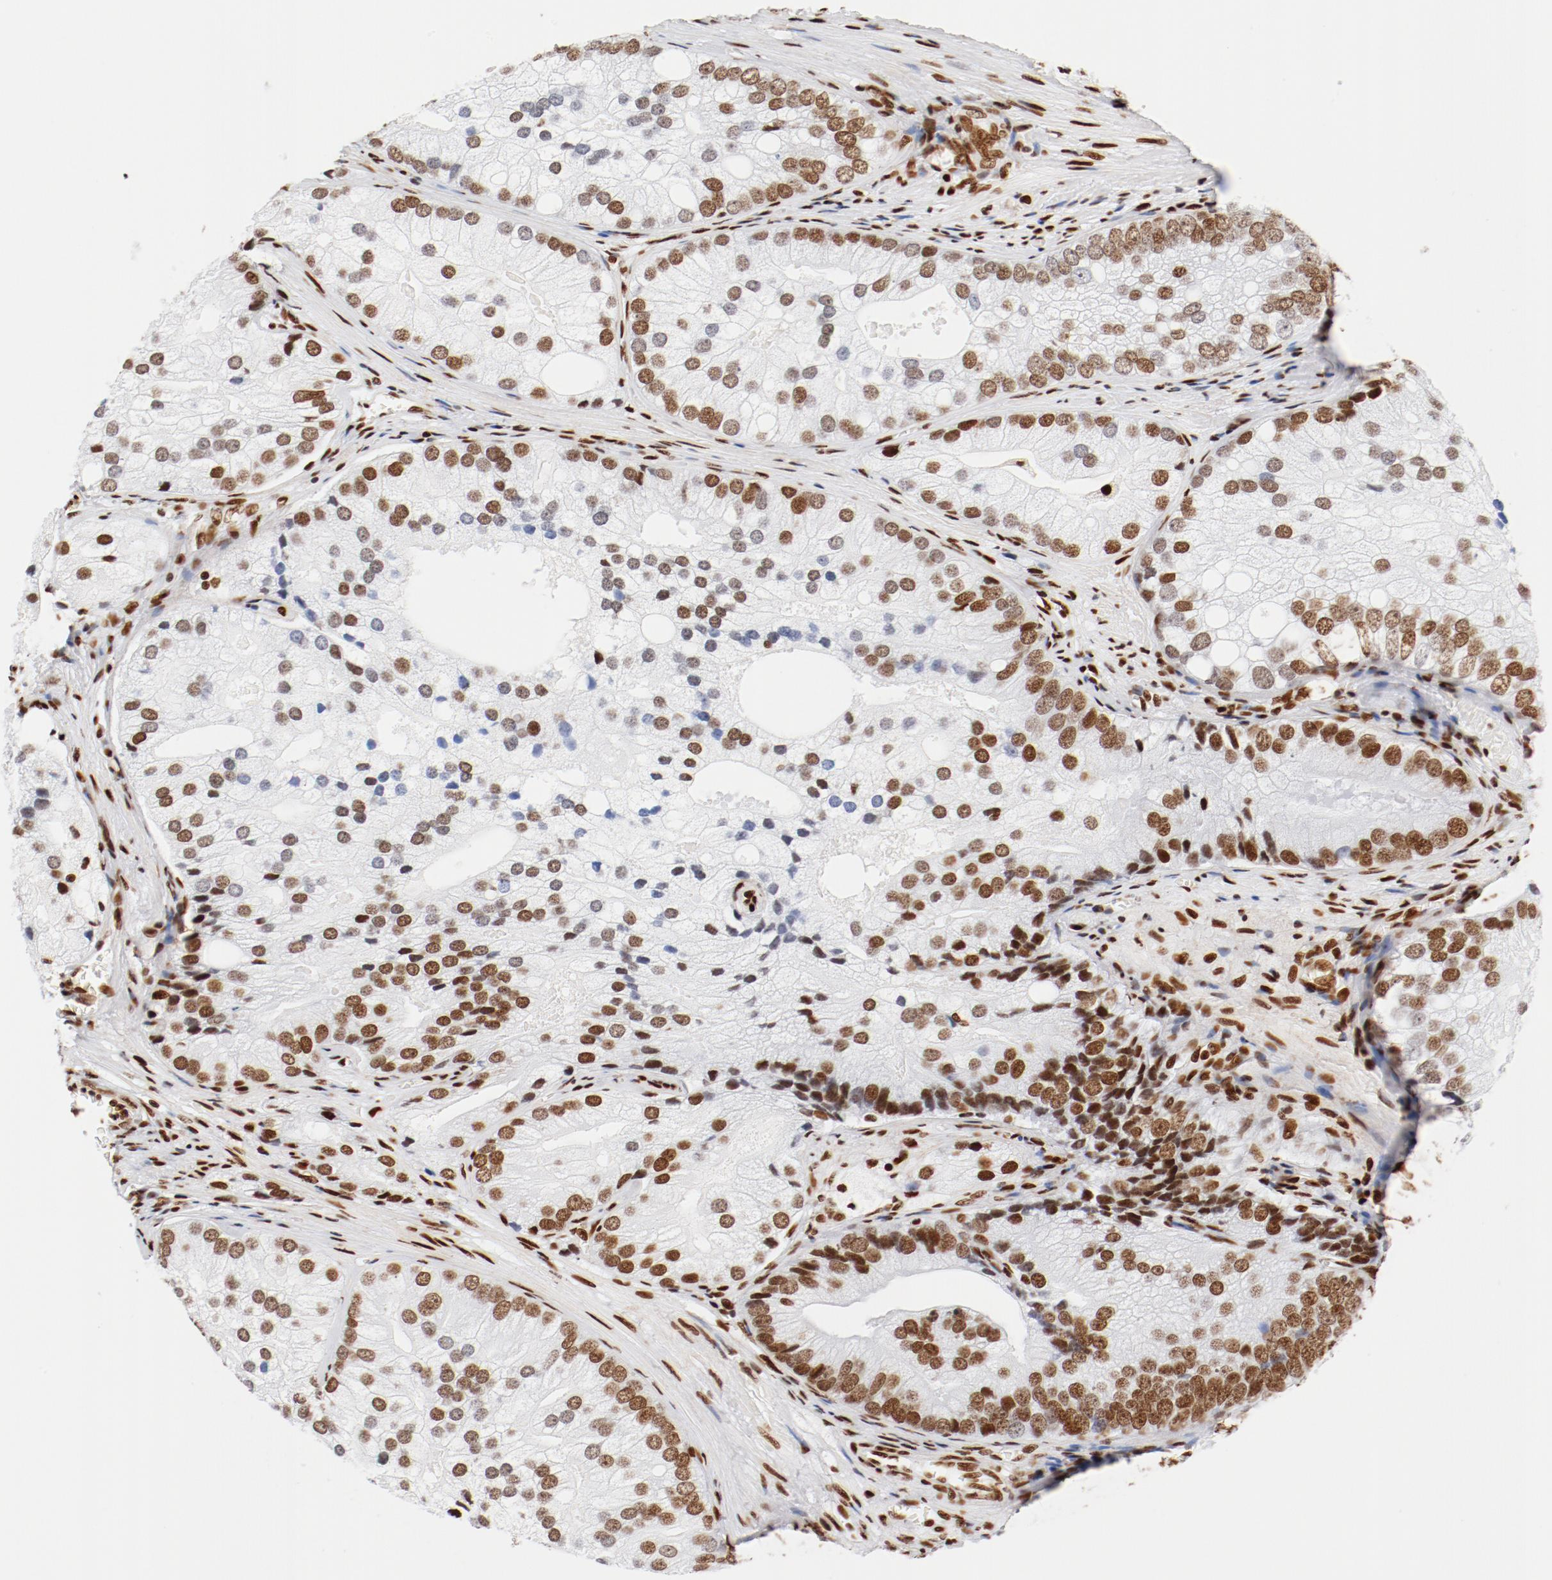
{"staining": {"intensity": "strong", "quantity": "25%-75%", "location": "nuclear"}, "tissue": "prostate cancer", "cell_type": "Tumor cells", "image_type": "cancer", "snomed": [{"axis": "morphology", "description": "Adenocarcinoma, Low grade"}, {"axis": "topography", "description": "Prostate"}], "caption": "DAB immunohistochemical staining of prostate cancer exhibits strong nuclear protein positivity in approximately 25%-75% of tumor cells.", "gene": "CTBP1", "patient": {"sex": "male", "age": 69}}